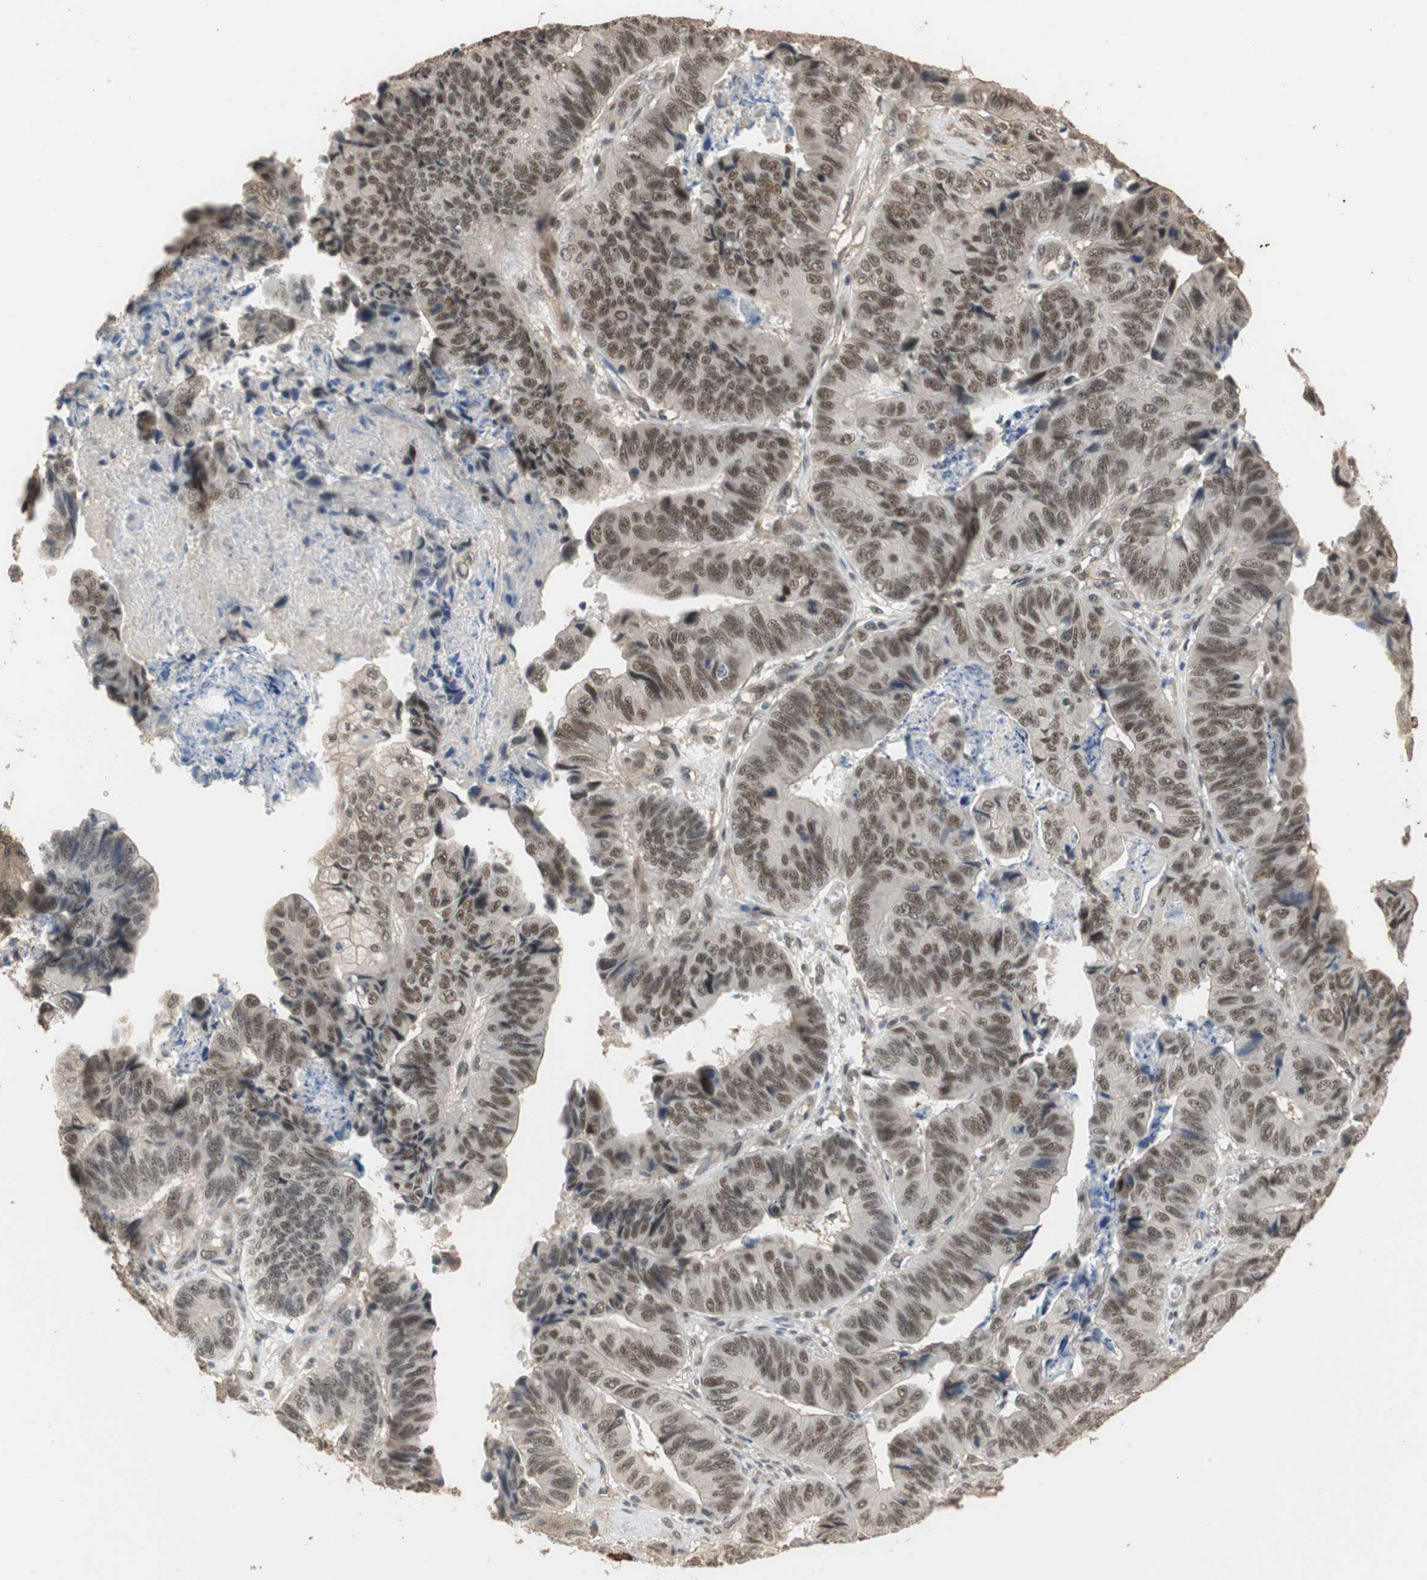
{"staining": {"intensity": "moderate", "quantity": ">75%", "location": "nuclear"}, "tissue": "stomach cancer", "cell_type": "Tumor cells", "image_type": "cancer", "snomed": [{"axis": "morphology", "description": "Adenocarcinoma, NOS"}, {"axis": "topography", "description": "Stomach, lower"}], "caption": "Immunohistochemical staining of human stomach cancer displays medium levels of moderate nuclear expression in about >75% of tumor cells.", "gene": "CDC5L", "patient": {"sex": "male", "age": 77}}